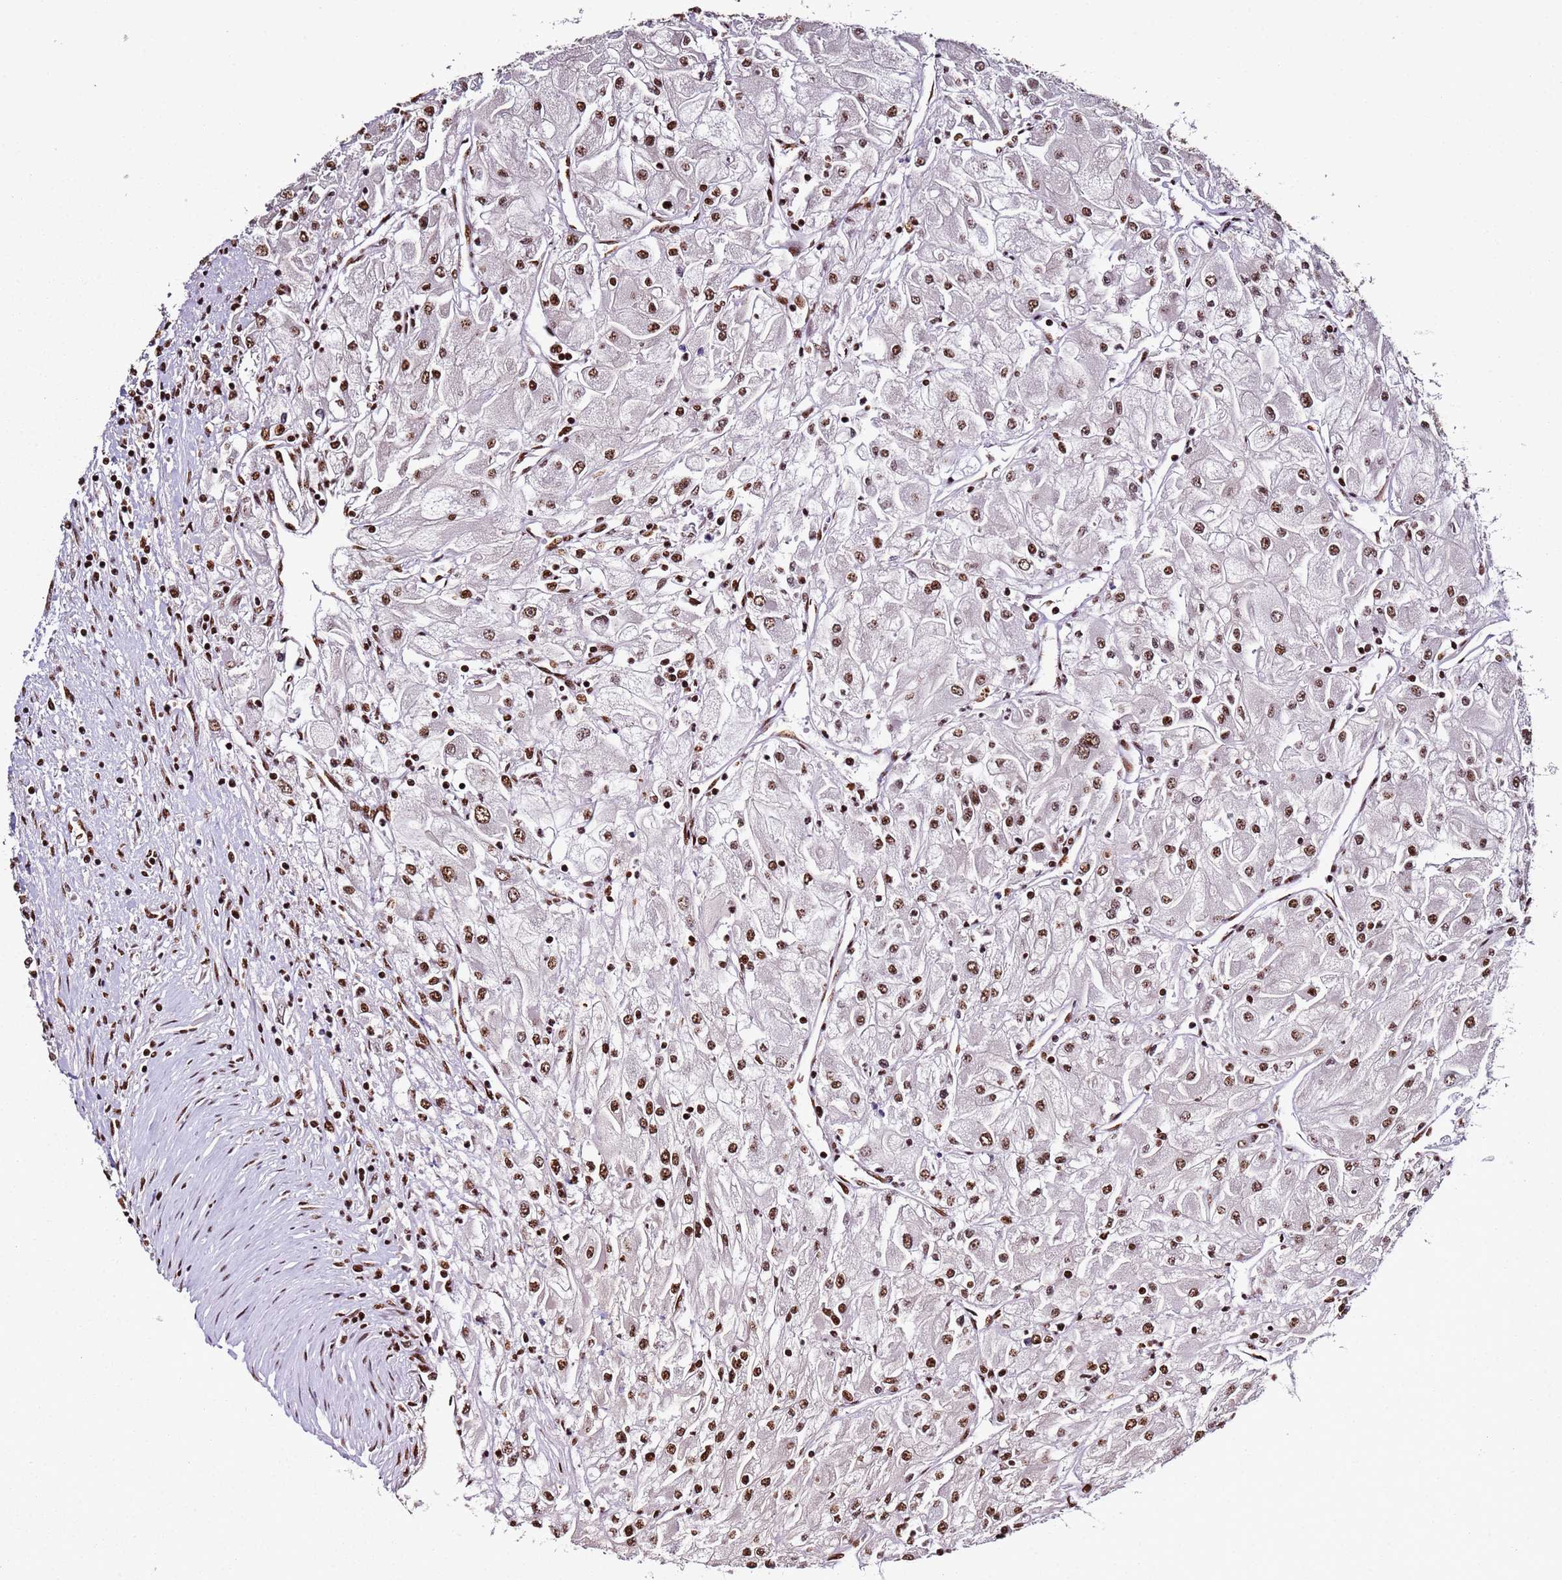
{"staining": {"intensity": "moderate", "quantity": ">75%", "location": "nuclear"}, "tissue": "renal cancer", "cell_type": "Tumor cells", "image_type": "cancer", "snomed": [{"axis": "morphology", "description": "Adenocarcinoma, NOS"}, {"axis": "topography", "description": "Kidney"}], "caption": "Renal adenocarcinoma was stained to show a protein in brown. There is medium levels of moderate nuclear expression in about >75% of tumor cells. (DAB IHC, brown staining for protein, blue staining for nuclei).", "gene": "C6orf226", "patient": {"sex": "male", "age": 80}}